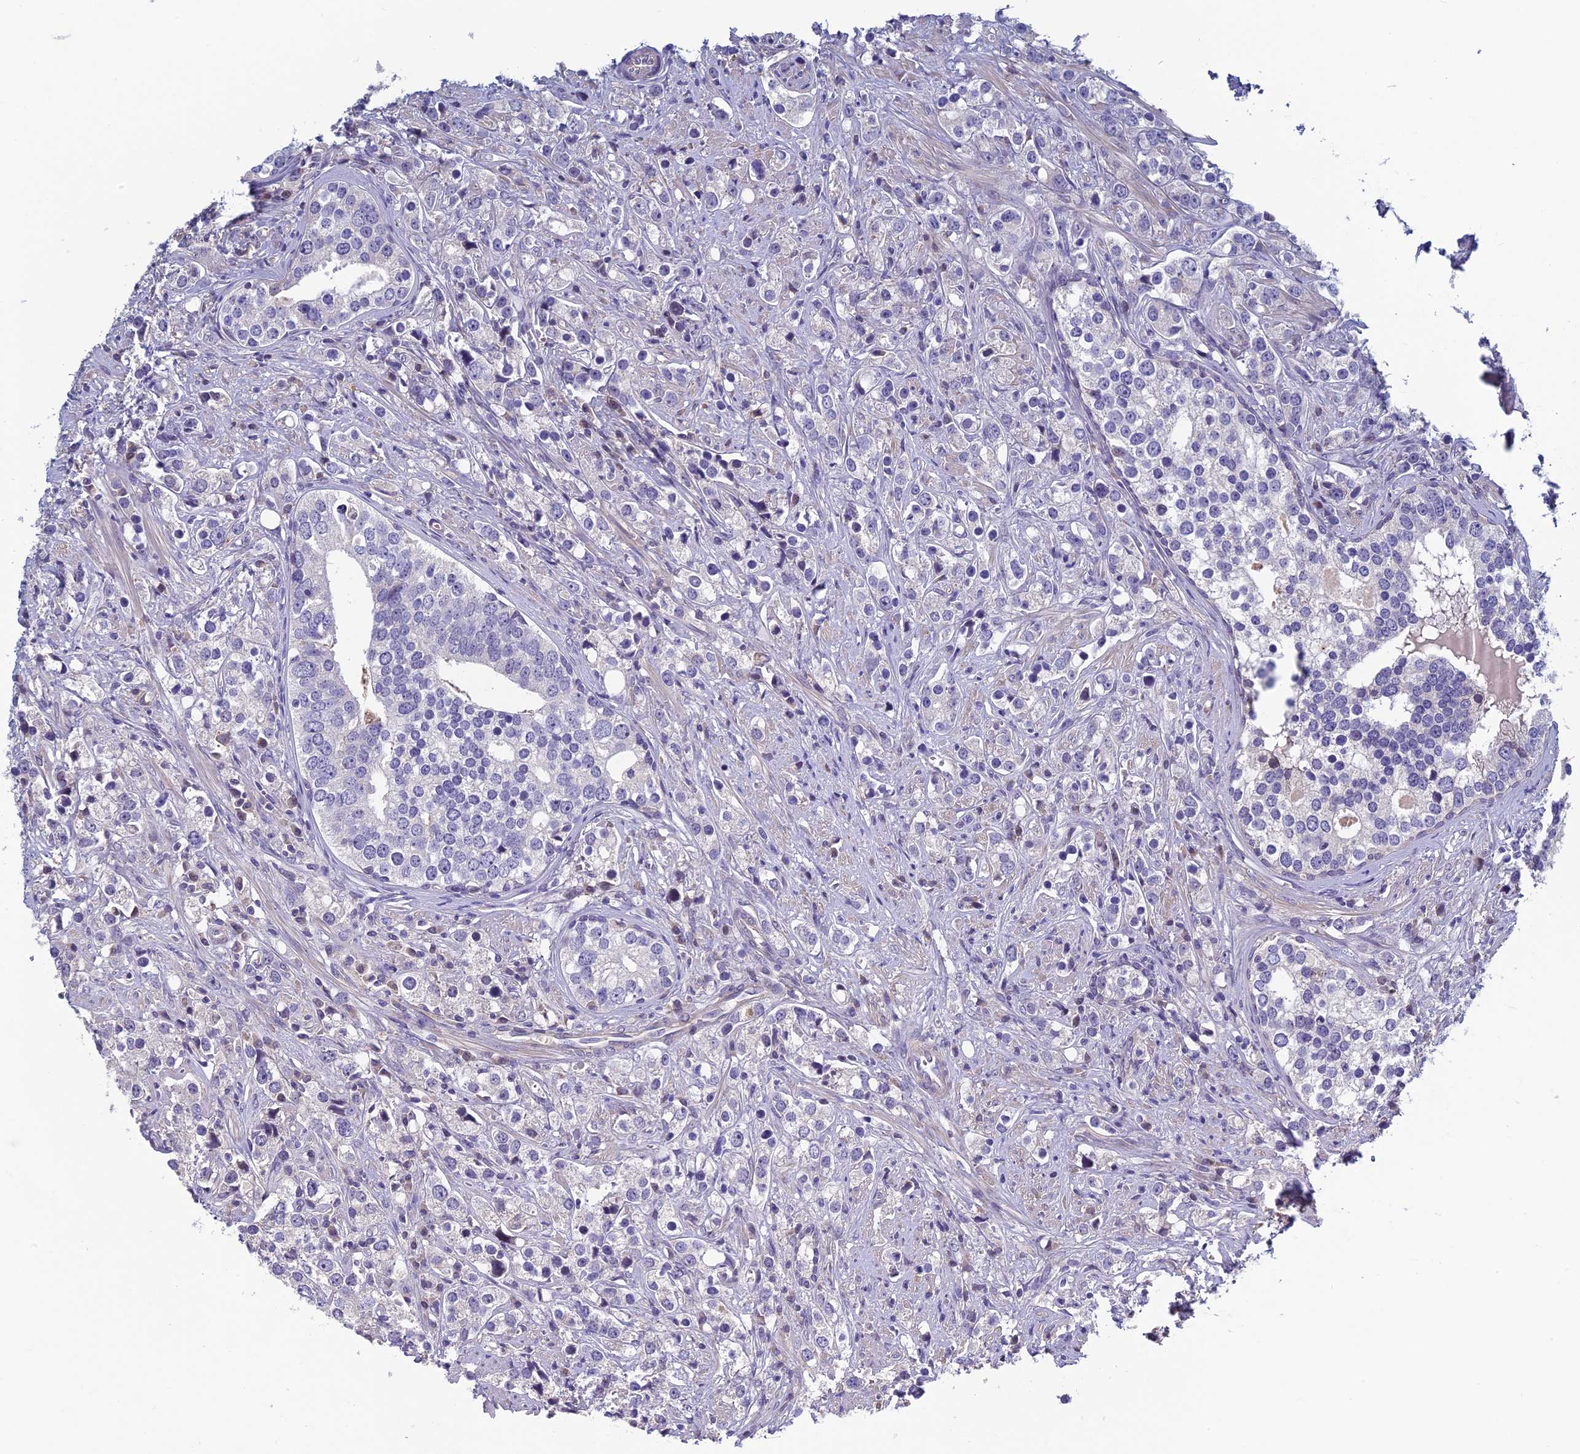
{"staining": {"intensity": "negative", "quantity": "none", "location": "none"}, "tissue": "prostate cancer", "cell_type": "Tumor cells", "image_type": "cancer", "snomed": [{"axis": "morphology", "description": "Adenocarcinoma, High grade"}, {"axis": "topography", "description": "Prostate"}], "caption": "This is a photomicrograph of immunohistochemistry (IHC) staining of prostate cancer, which shows no expression in tumor cells.", "gene": "HECA", "patient": {"sex": "male", "age": 71}}